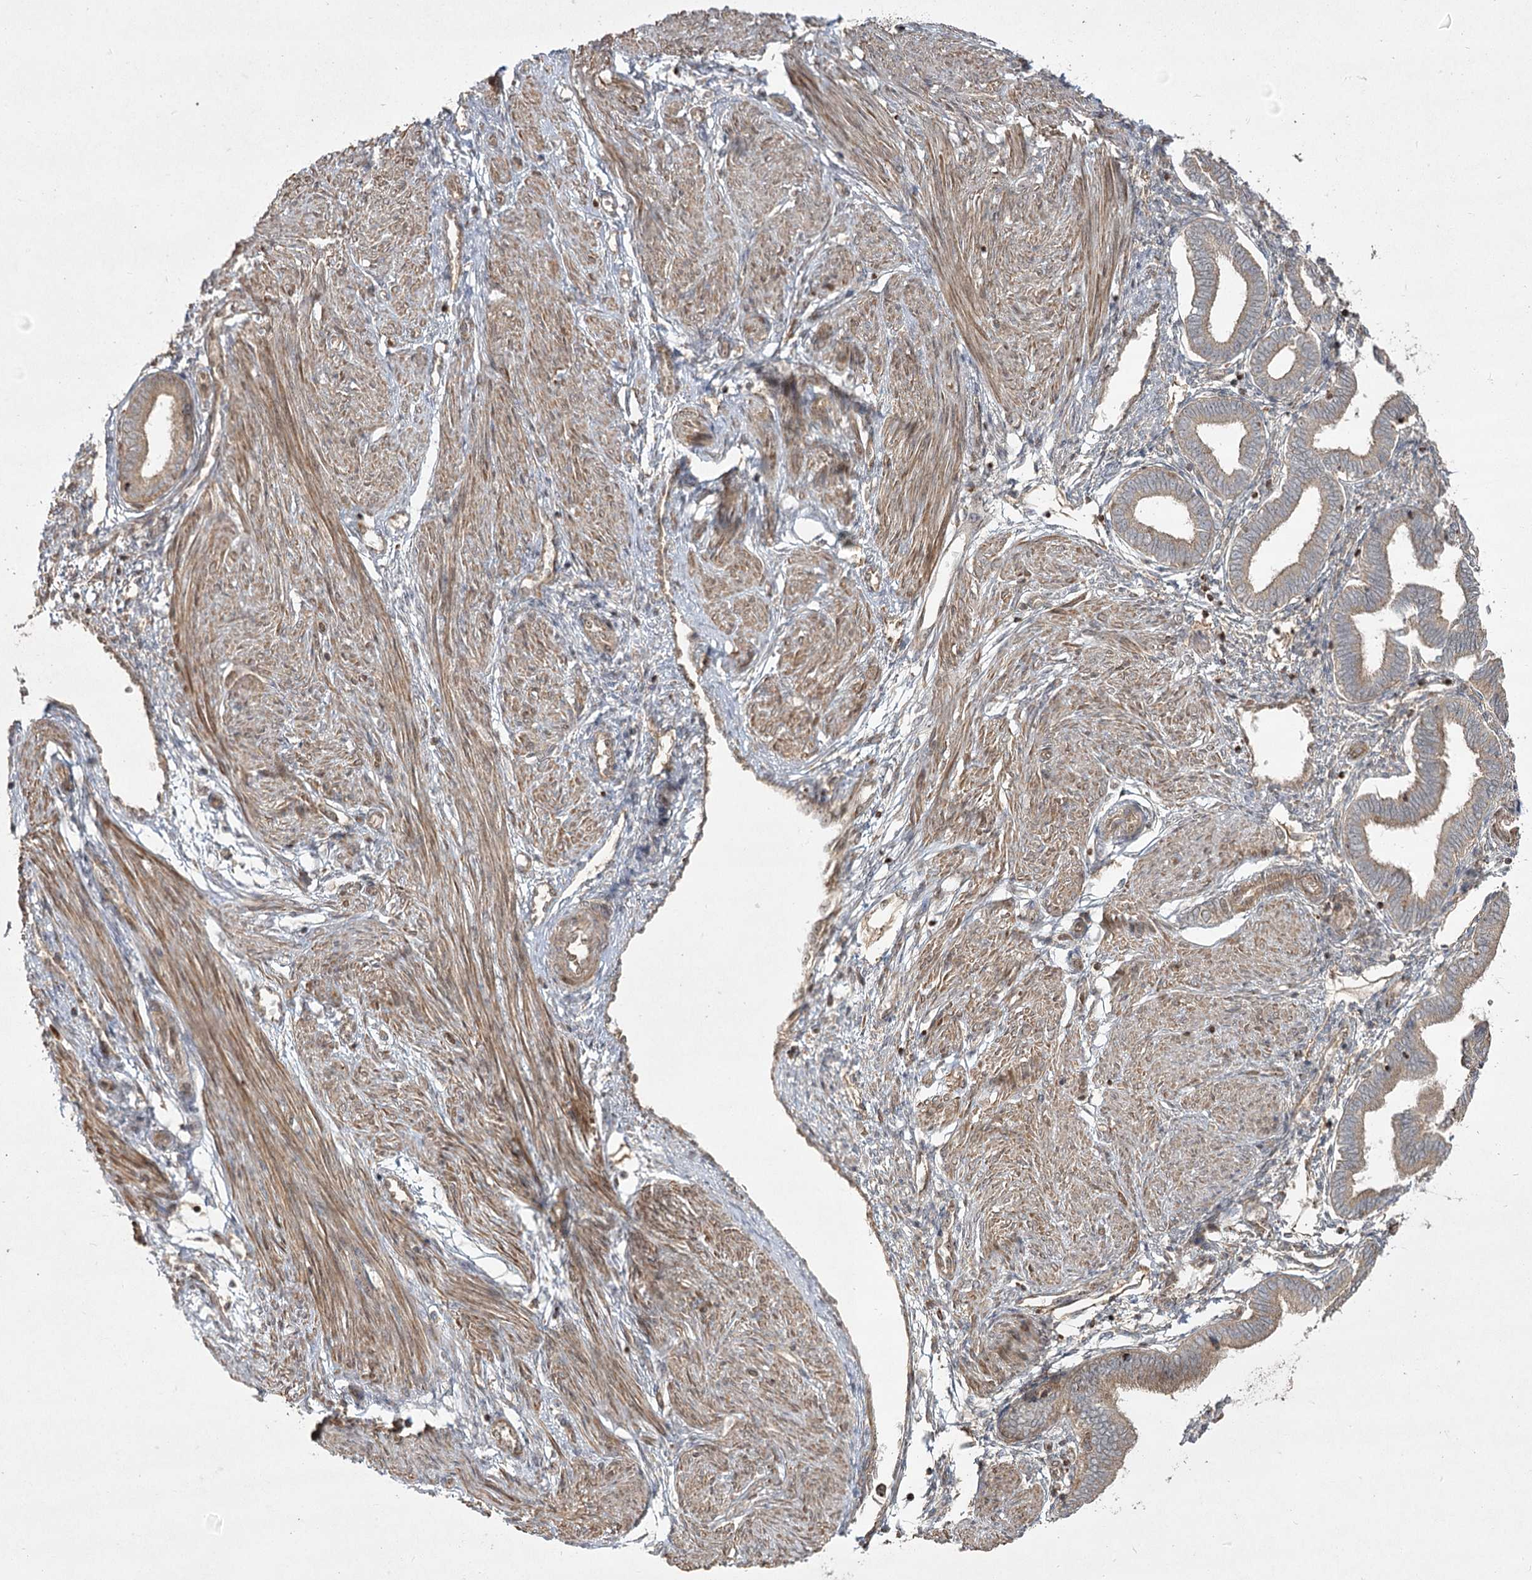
{"staining": {"intensity": "weak", "quantity": "<25%", "location": "cytoplasmic/membranous"}, "tissue": "endometrium", "cell_type": "Cells in endometrial stroma", "image_type": "normal", "snomed": [{"axis": "morphology", "description": "Normal tissue, NOS"}, {"axis": "topography", "description": "Endometrium"}], "caption": "IHC of normal endometrium exhibits no expression in cells in endometrial stroma.", "gene": "CPLANE1", "patient": {"sex": "female", "age": 53}}